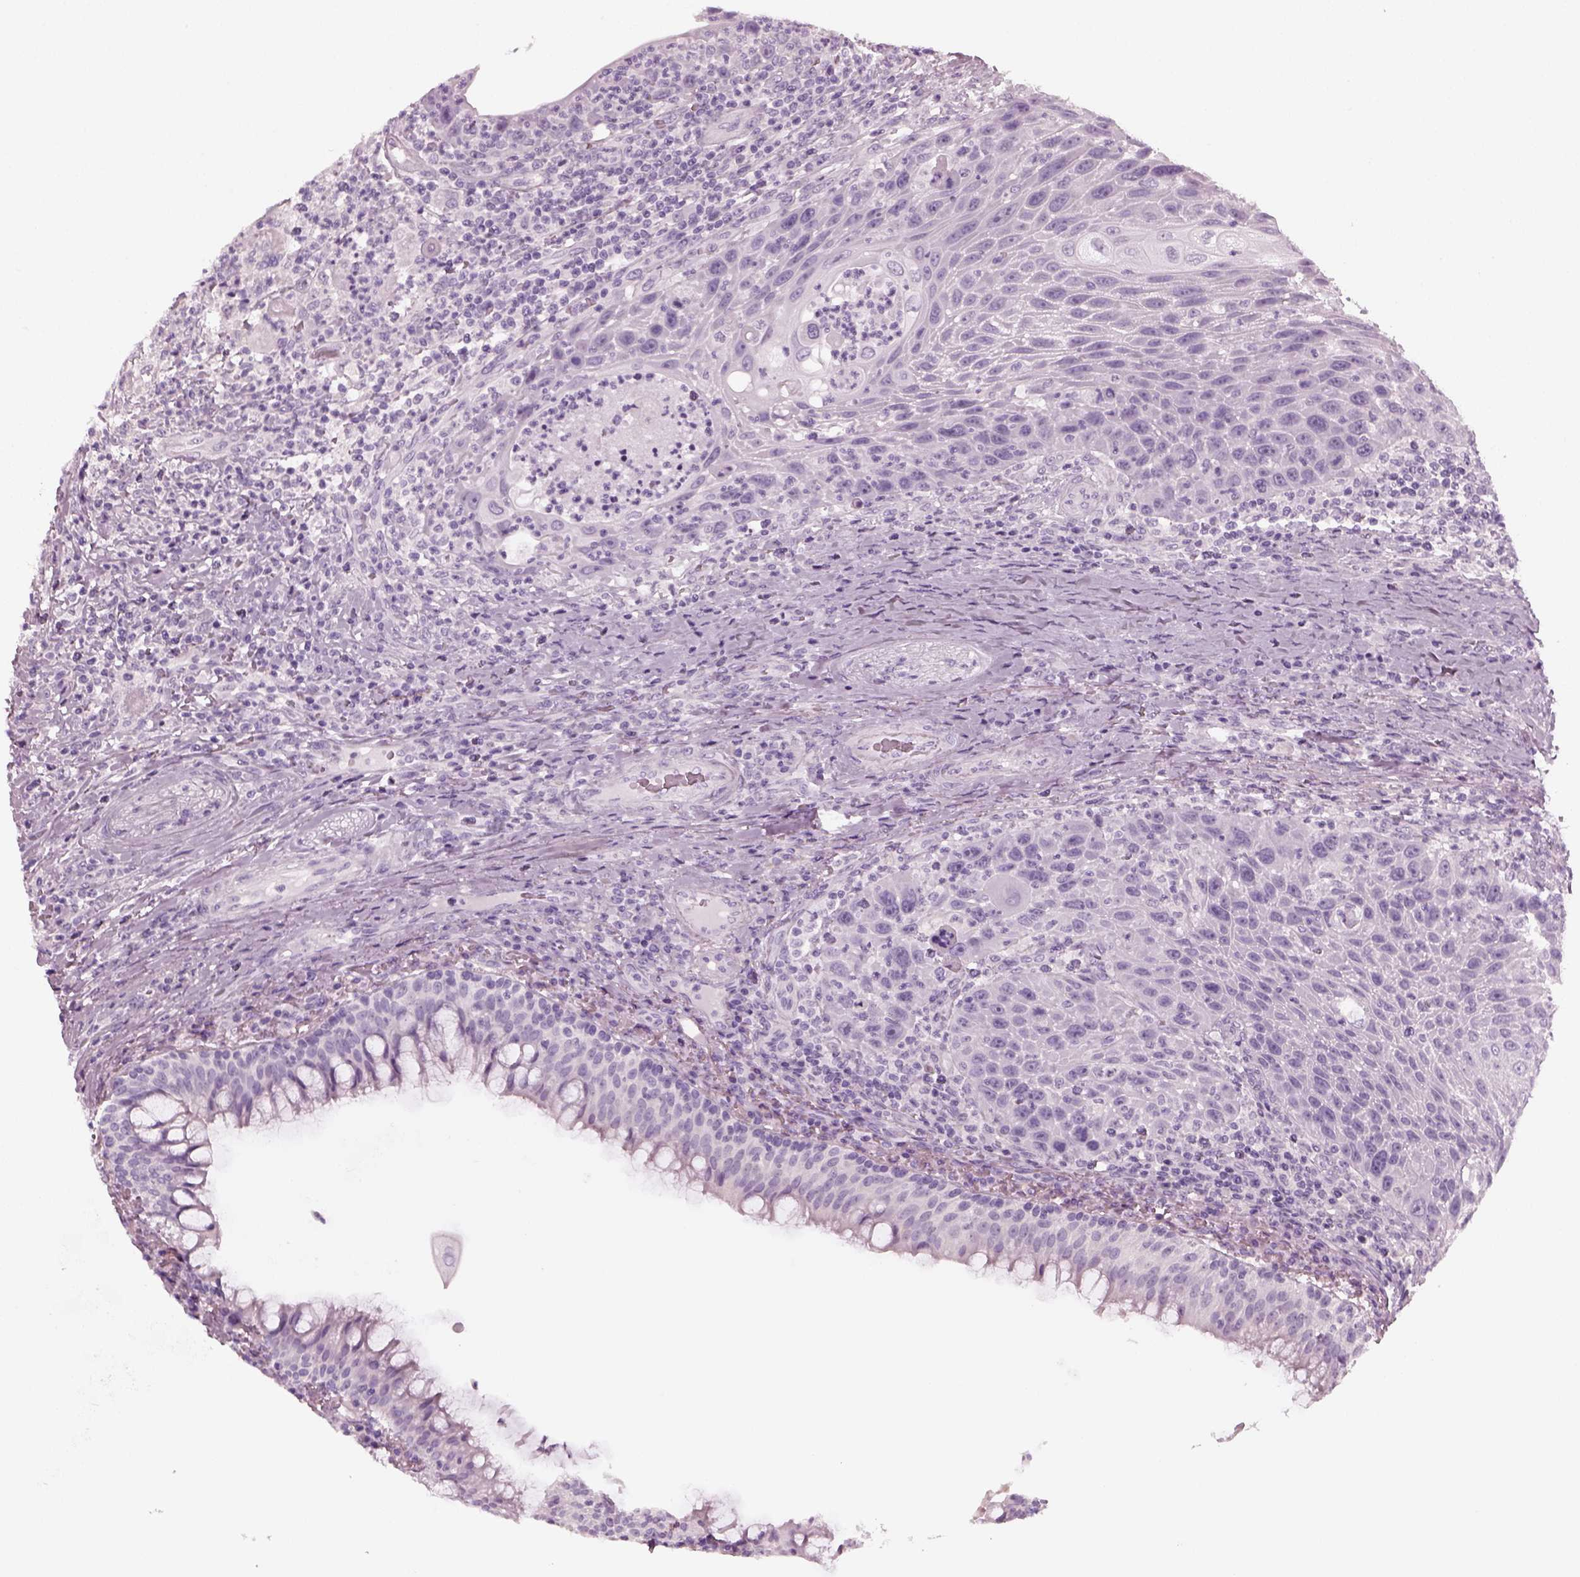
{"staining": {"intensity": "negative", "quantity": "none", "location": "none"}, "tissue": "head and neck cancer", "cell_type": "Tumor cells", "image_type": "cancer", "snomed": [{"axis": "morphology", "description": "Squamous cell carcinoma, NOS"}, {"axis": "topography", "description": "Head-Neck"}], "caption": "IHC of head and neck cancer (squamous cell carcinoma) displays no staining in tumor cells.", "gene": "RCVRN", "patient": {"sex": "male", "age": 69}}